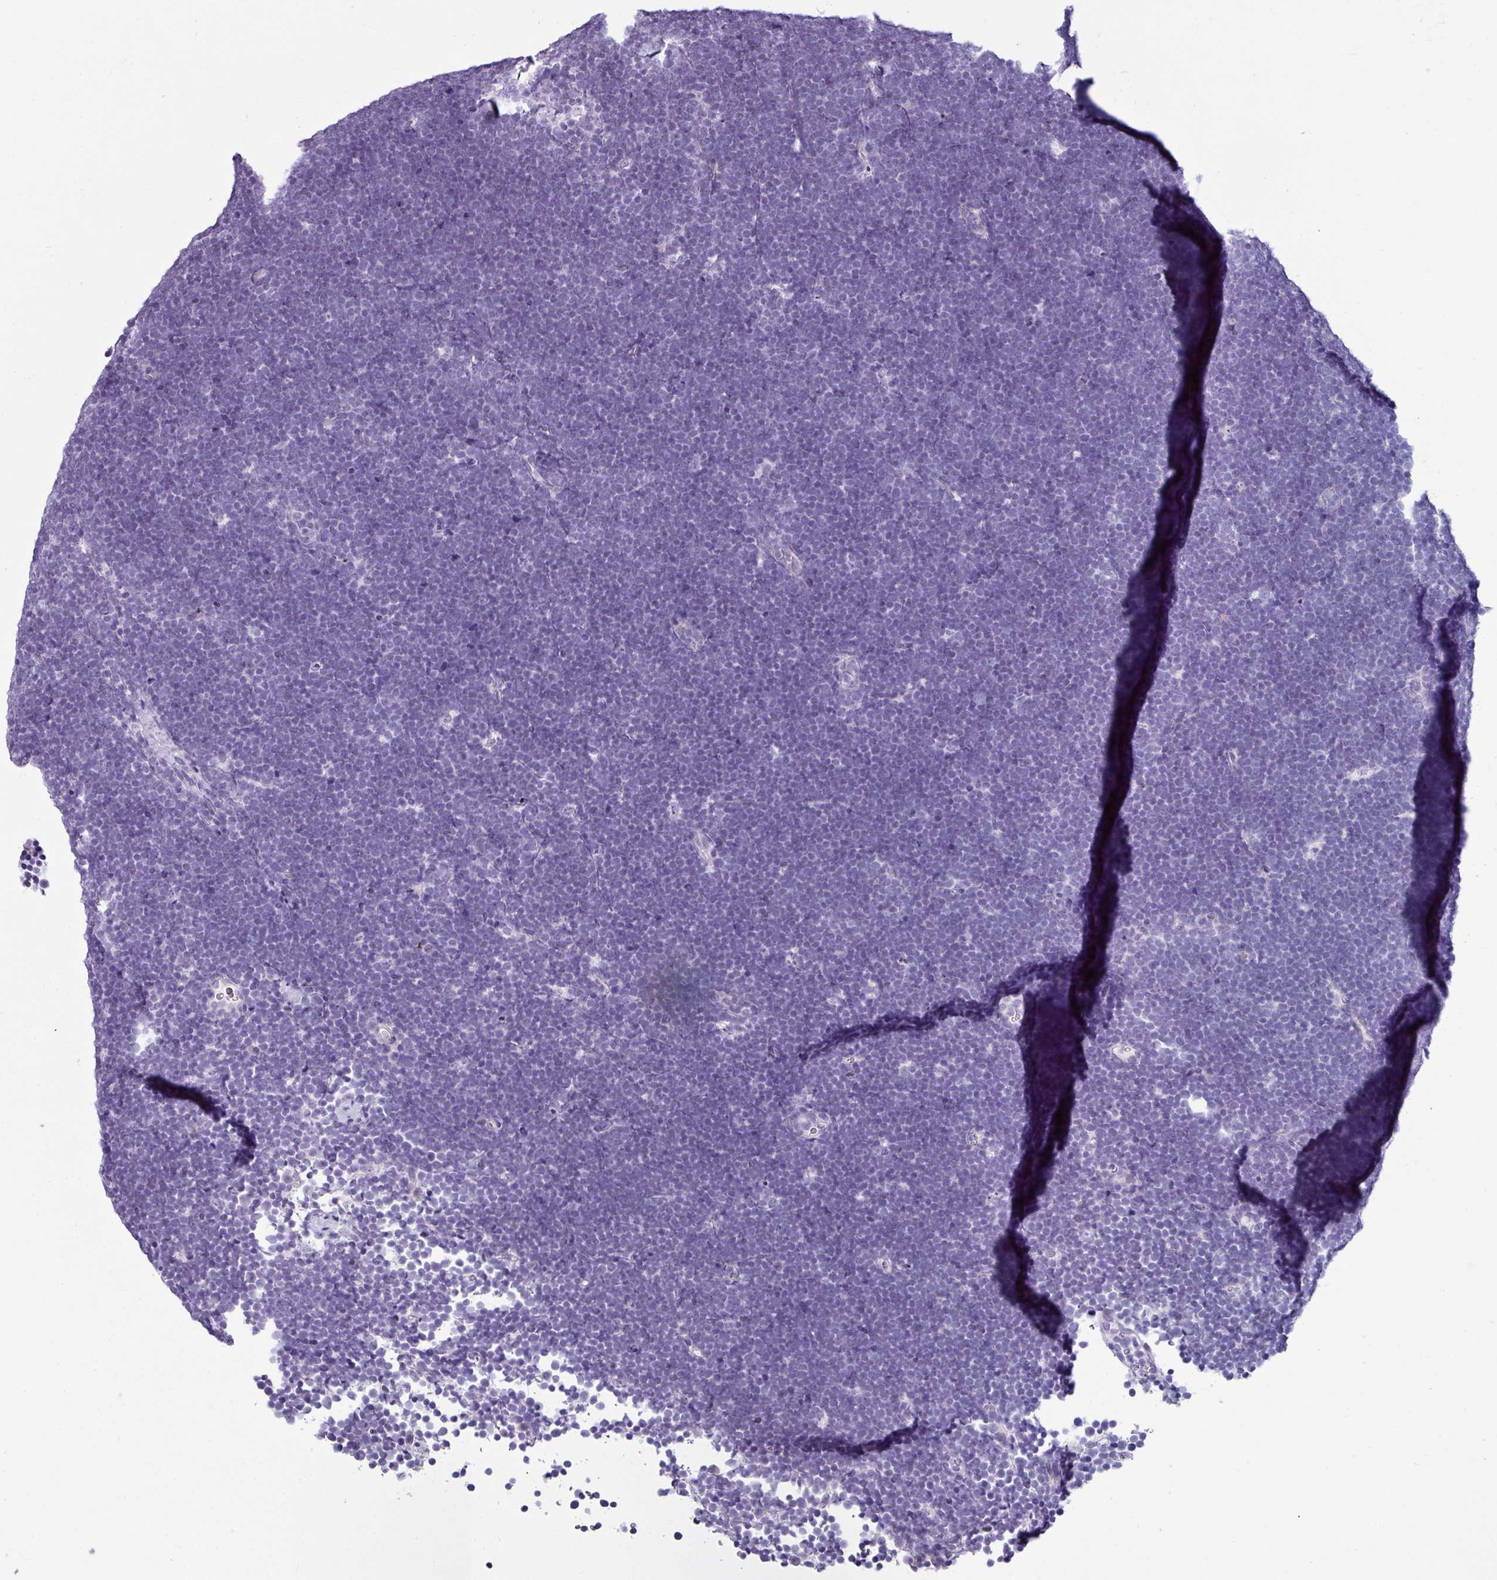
{"staining": {"intensity": "negative", "quantity": "none", "location": "none"}, "tissue": "lymphoma", "cell_type": "Tumor cells", "image_type": "cancer", "snomed": [{"axis": "morphology", "description": "Malignant lymphoma, non-Hodgkin's type, High grade"}, {"axis": "topography", "description": "Lymph node"}], "caption": "IHC image of lymphoma stained for a protein (brown), which displays no expression in tumor cells.", "gene": "TRA2A", "patient": {"sex": "male", "age": 13}}